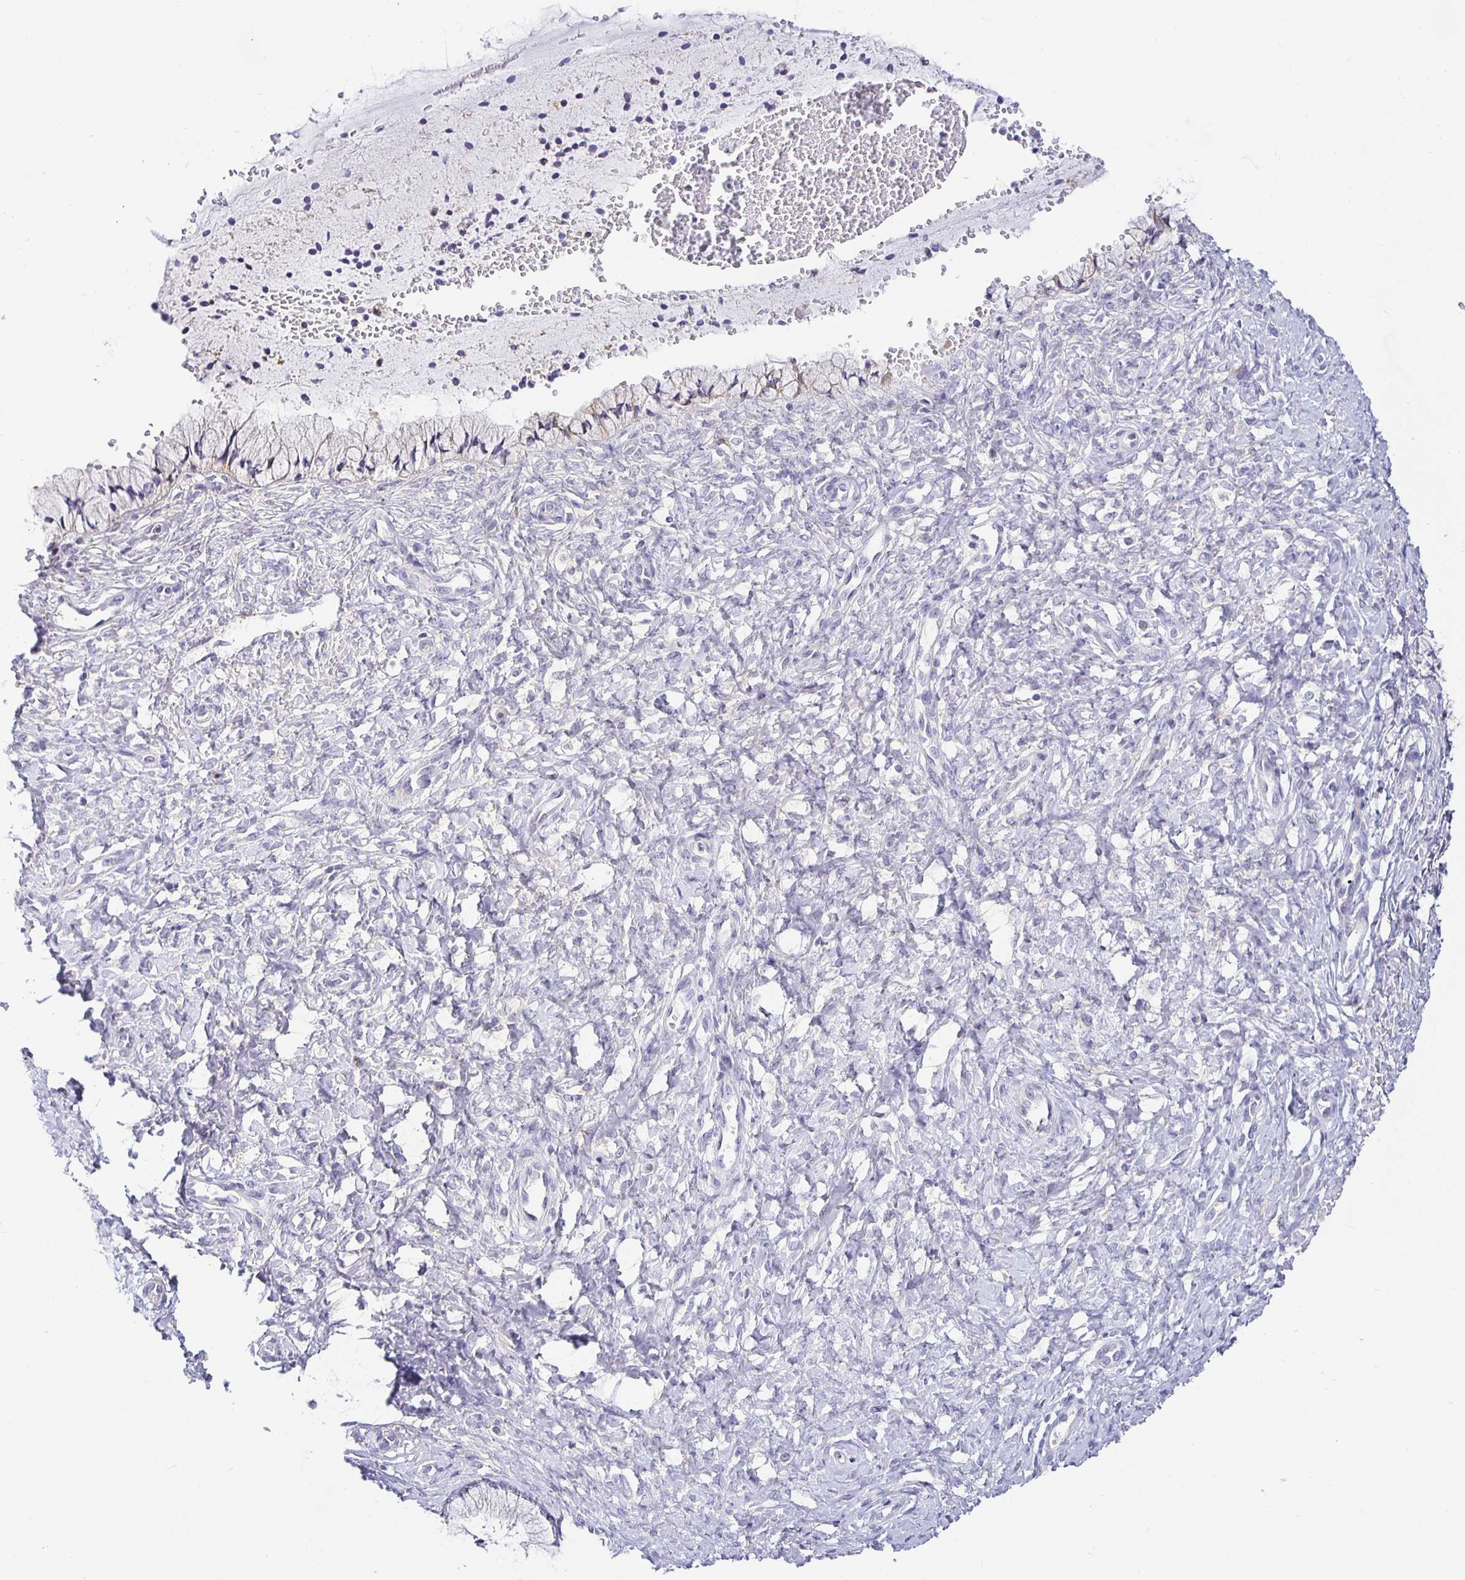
{"staining": {"intensity": "negative", "quantity": "none", "location": "none"}, "tissue": "cervix", "cell_type": "Glandular cells", "image_type": "normal", "snomed": [{"axis": "morphology", "description": "Normal tissue, NOS"}, {"axis": "topography", "description": "Cervix"}], "caption": "Immunohistochemistry micrograph of unremarkable cervix stained for a protein (brown), which demonstrates no expression in glandular cells.", "gene": "OPALIN", "patient": {"sex": "female", "age": 37}}